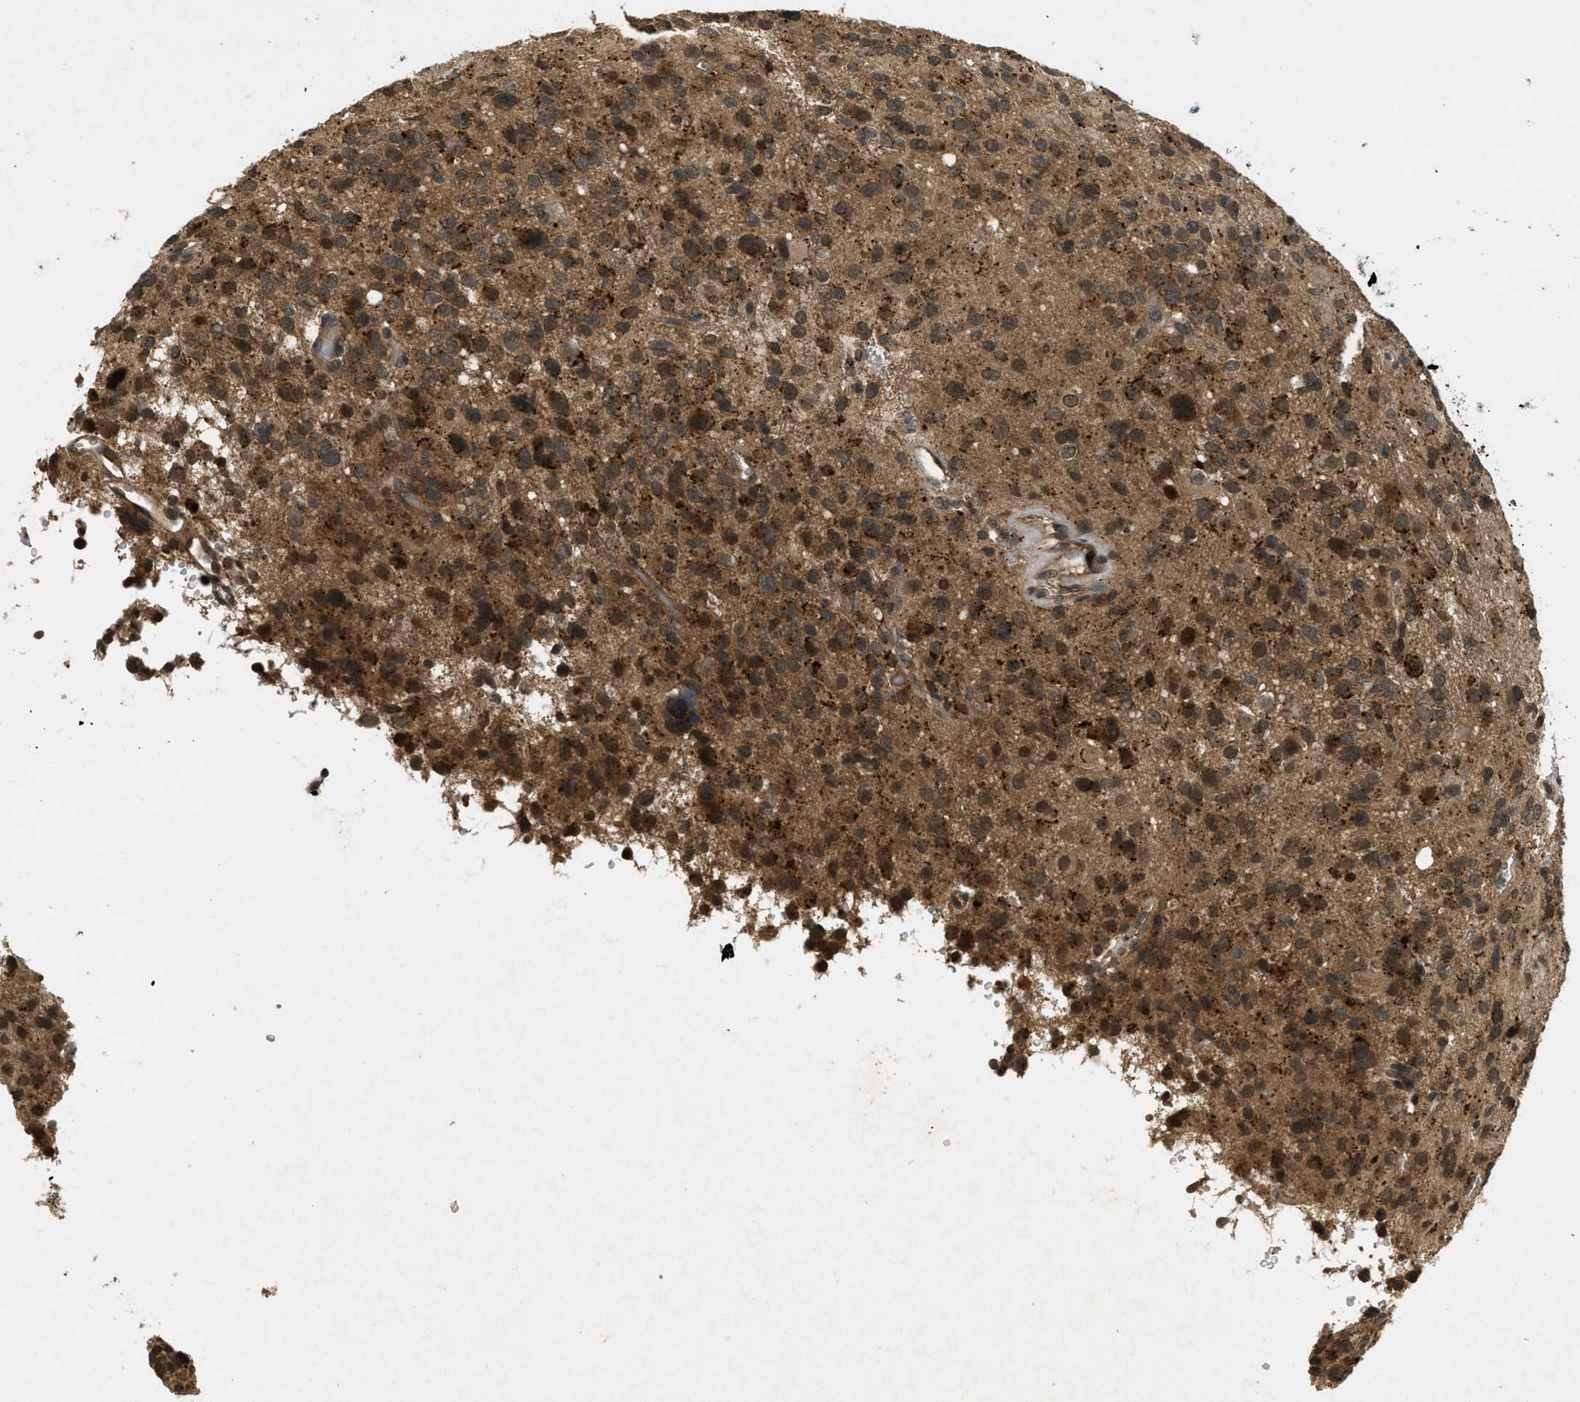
{"staining": {"intensity": "strong", "quantity": ">75%", "location": "cytoplasmic/membranous"}, "tissue": "glioma", "cell_type": "Tumor cells", "image_type": "cancer", "snomed": [{"axis": "morphology", "description": "Glioma, malignant, High grade"}, {"axis": "topography", "description": "Brain"}], "caption": "Strong cytoplasmic/membranous protein staining is identified in approximately >75% of tumor cells in malignant glioma (high-grade).", "gene": "ATG7", "patient": {"sex": "male", "age": 48}}